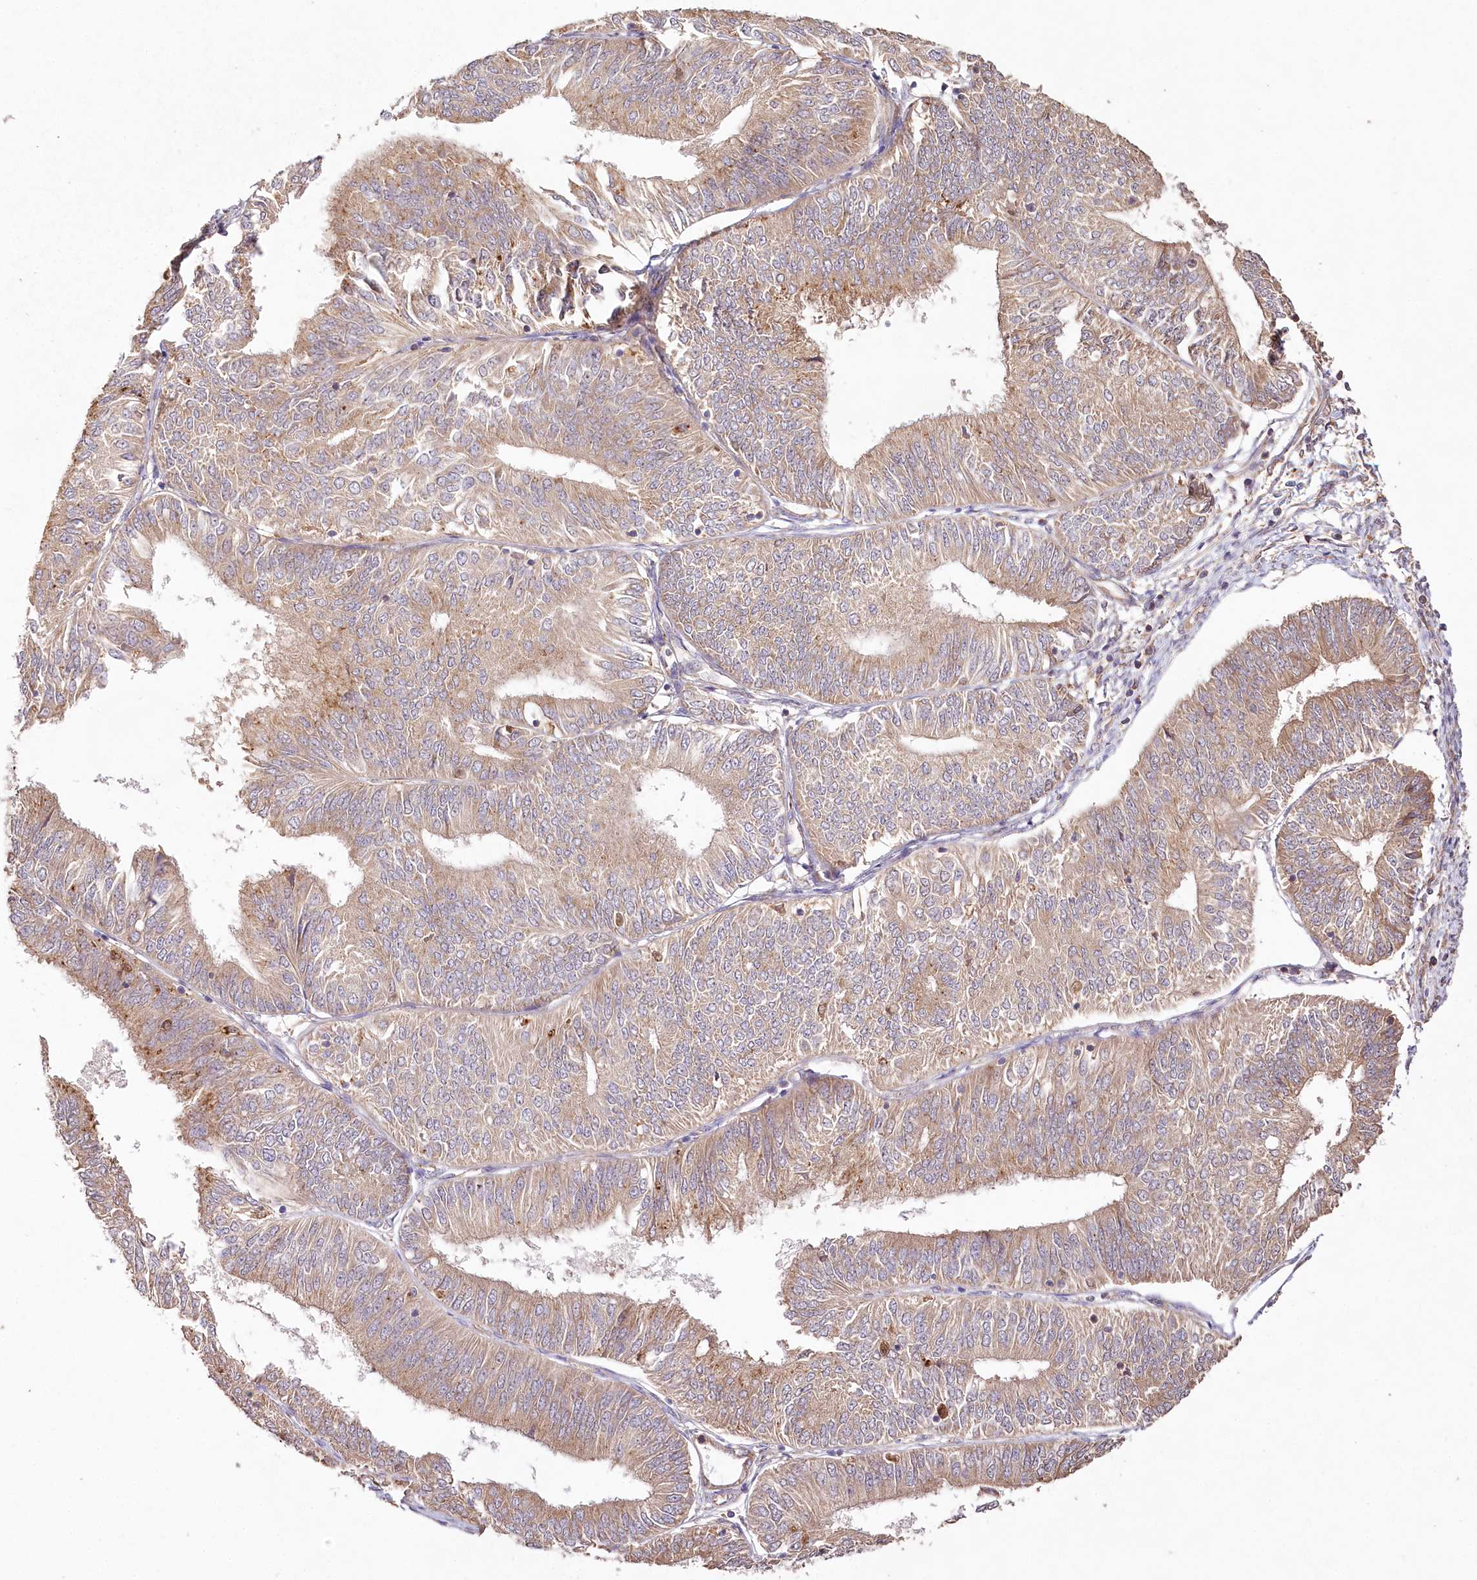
{"staining": {"intensity": "moderate", "quantity": ">75%", "location": "cytoplasmic/membranous"}, "tissue": "endometrial cancer", "cell_type": "Tumor cells", "image_type": "cancer", "snomed": [{"axis": "morphology", "description": "Adenocarcinoma, NOS"}, {"axis": "topography", "description": "Endometrium"}], "caption": "Protein analysis of endometrial cancer tissue exhibits moderate cytoplasmic/membranous expression in about >75% of tumor cells.", "gene": "DMXL1", "patient": {"sex": "female", "age": 58}}